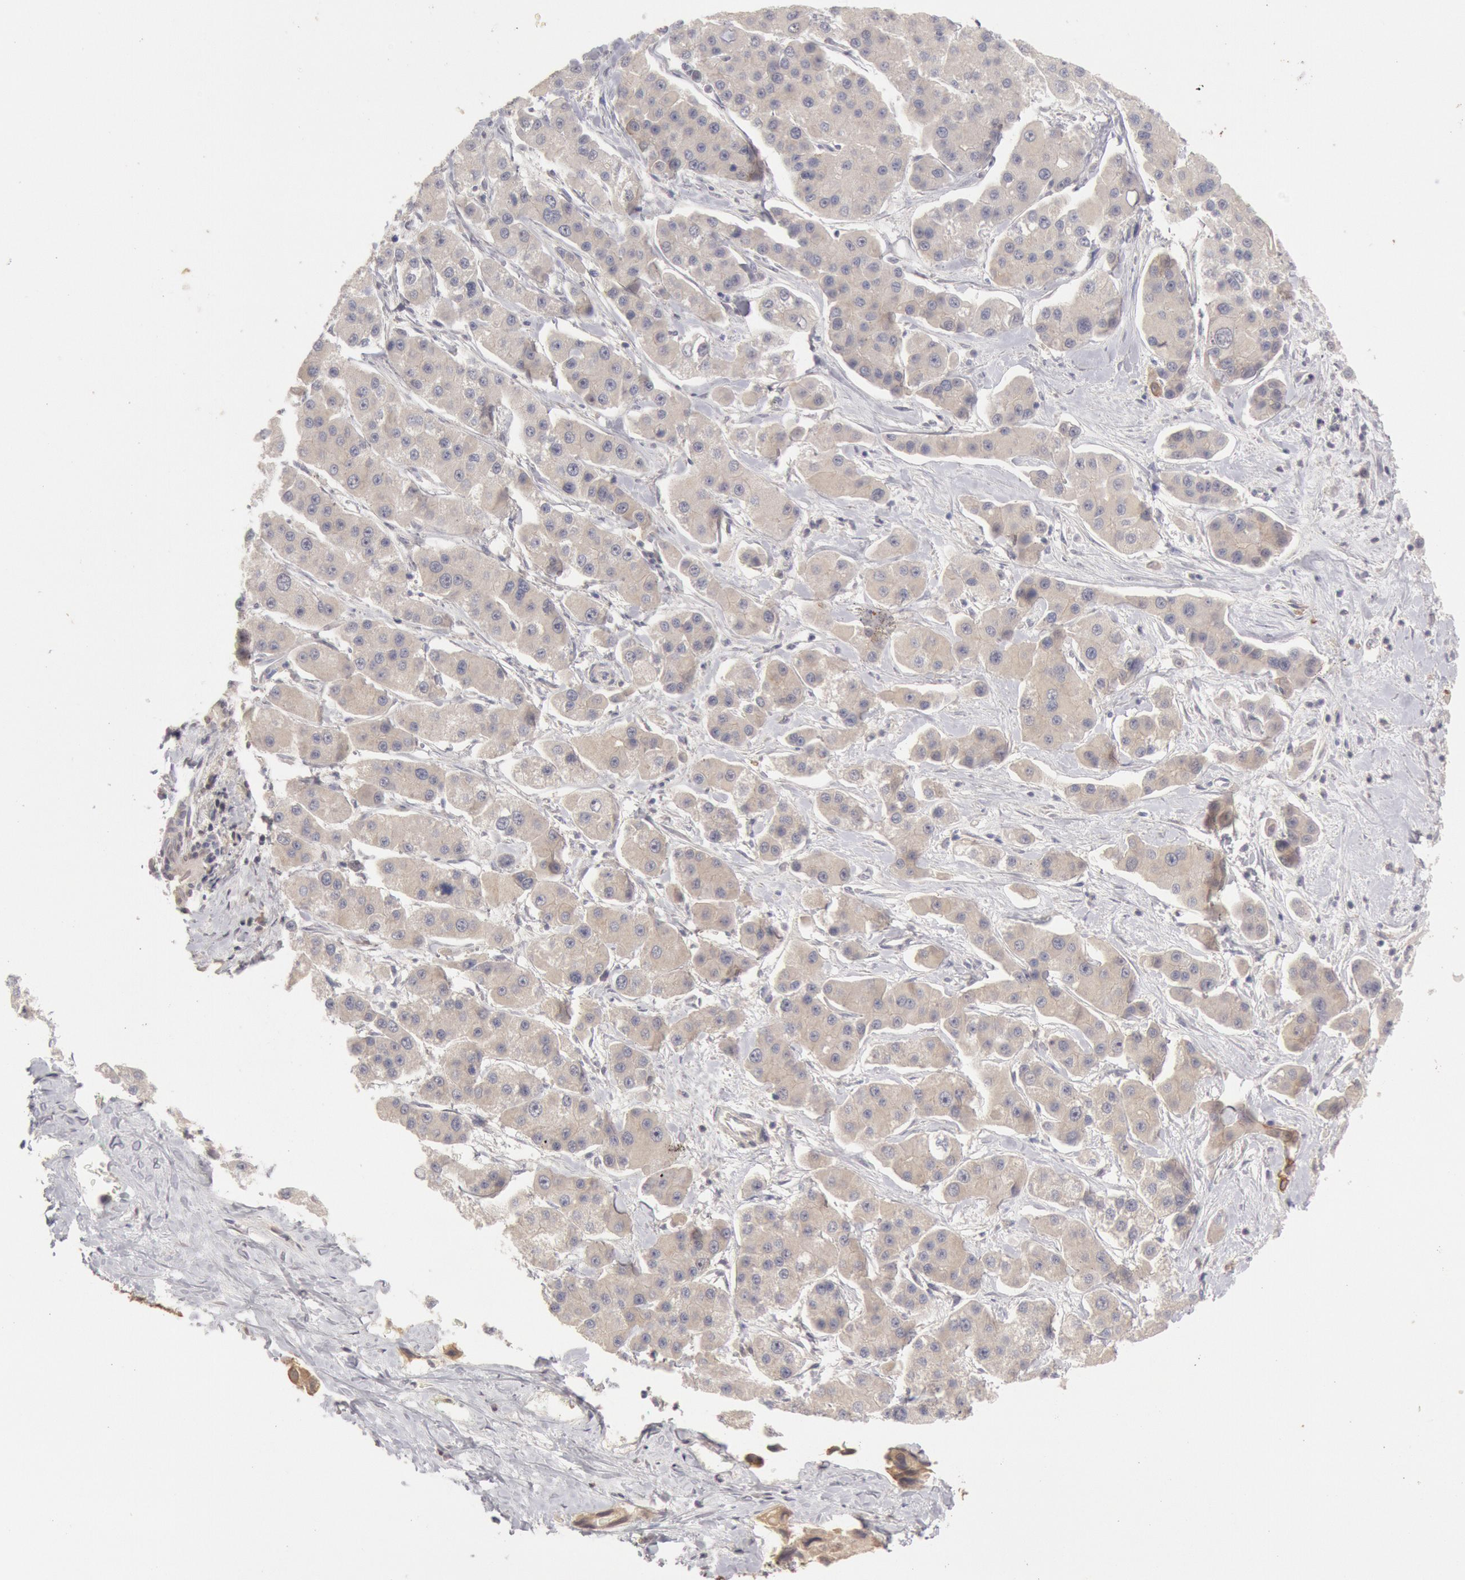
{"staining": {"intensity": "weak", "quantity": ">75%", "location": "cytoplasmic/membranous"}, "tissue": "liver cancer", "cell_type": "Tumor cells", "image_type": "cancer", "snomed": [{"axis": "morphology", "description": "Carcinoma, Hepatocellular, NOS"}, {"axis": "topography", "description": "Liver"}], "caption": "IHC (DAB) staining of human liver cancer reveals weak cytoplasmic/membranous protein expression in about >75% of tumor cells. The staining was performed using DAB (3,3'-diaminobenzidine), with brown indicating positive protein expression. Nuclei are stained blue with hematoxylin.", "gene": "ZFP36L1", "patient": {"sex": "female", "age": 85}}